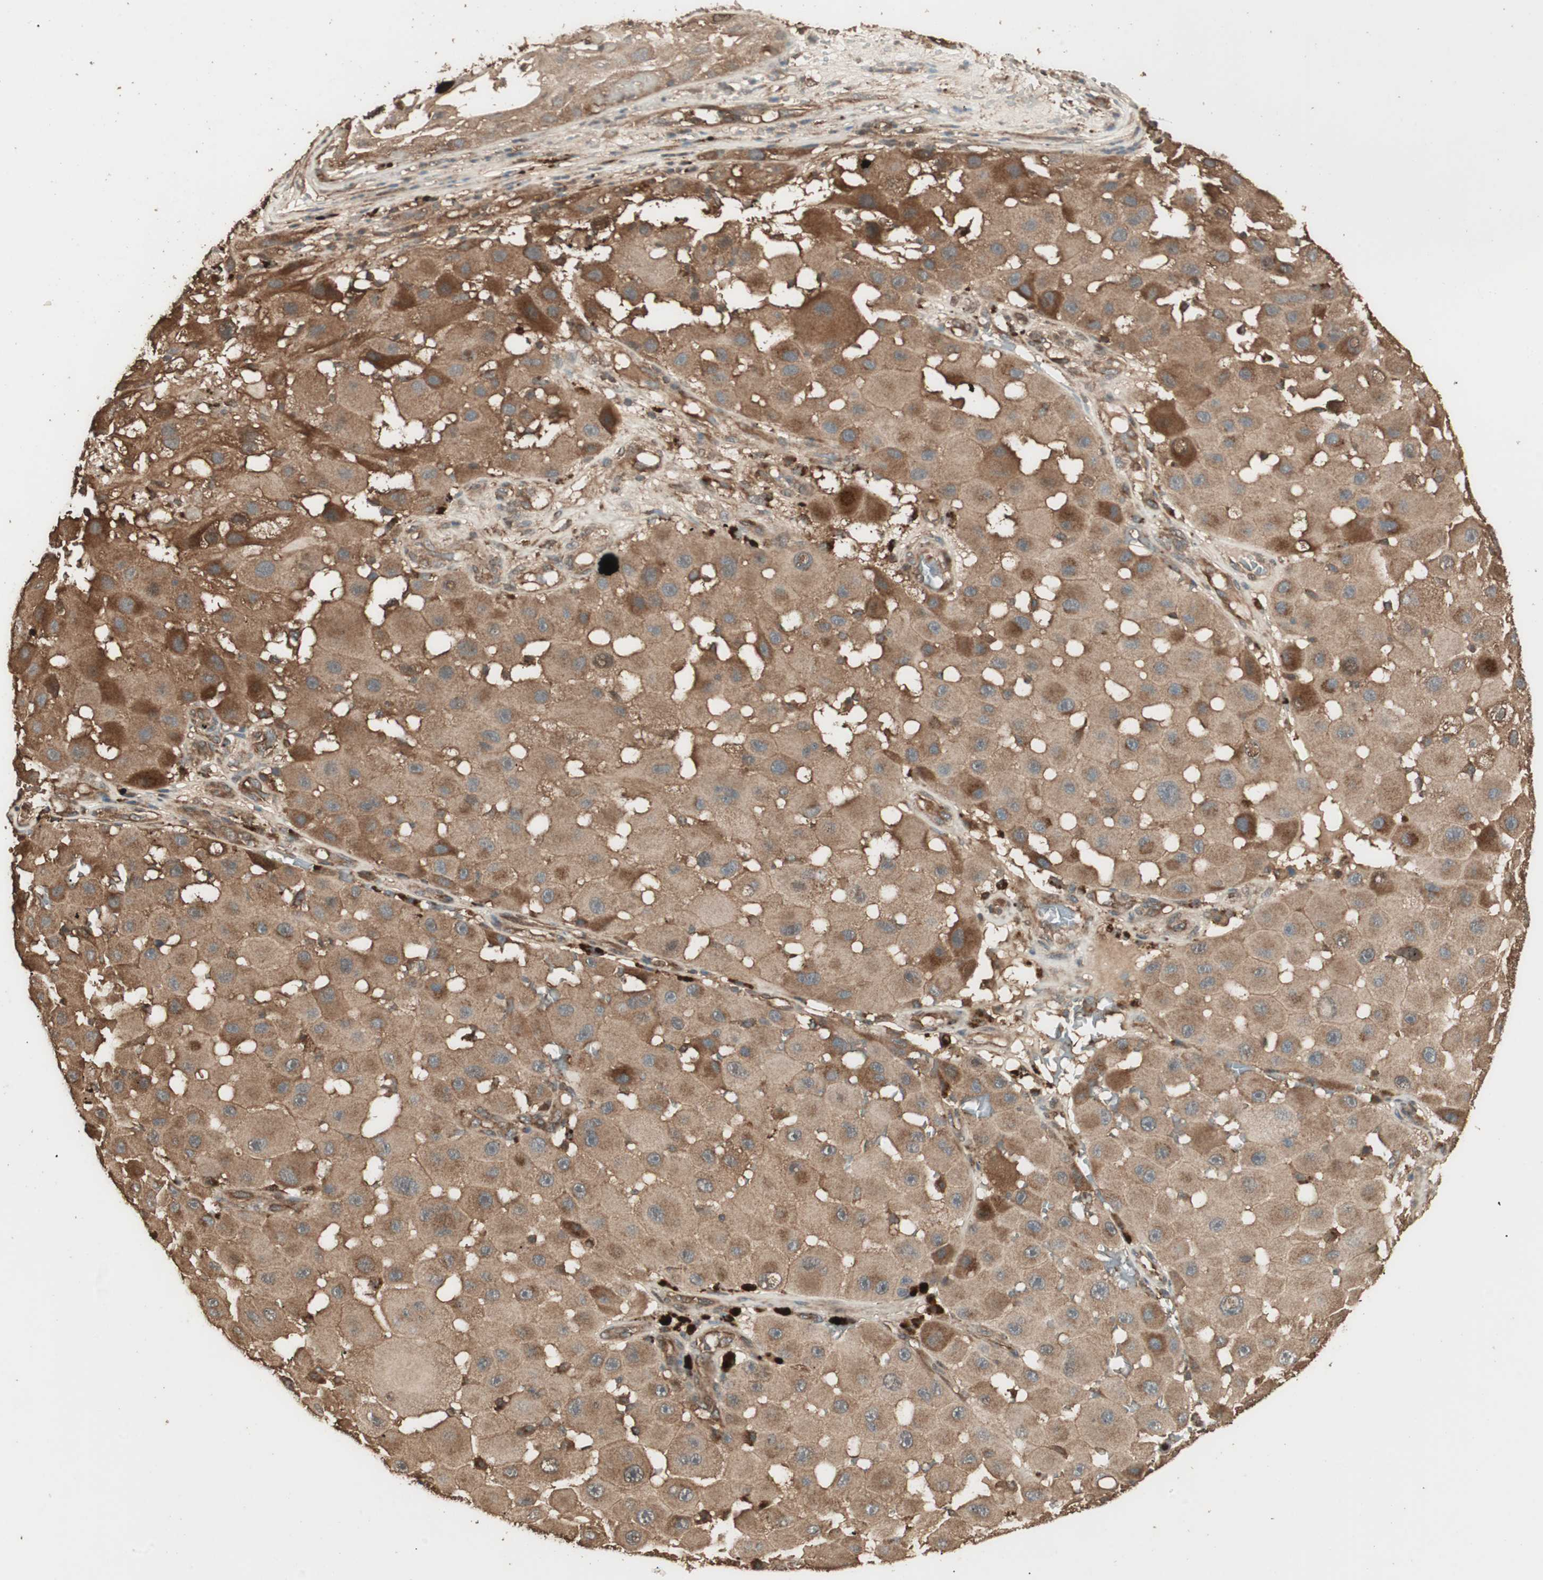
{"staining": {"intensity": "moderate", "quantity": ">75%", "location": "cytoplasmic/membranous"}, "tissue": "melanoma", "cell_type": "Tumor cells", "image_type": "cancer", "snomed": [{"axis": "morphology", "description": "Malignant melanoma, NOS"}, {"axis": "topography", "description": "Skin"}], "caption": "Human melanoma stained with a protein marker shows moderate staining in tumor cells.", "gene": "CCN4", "patient": {"sex": "female", "age": 81}}